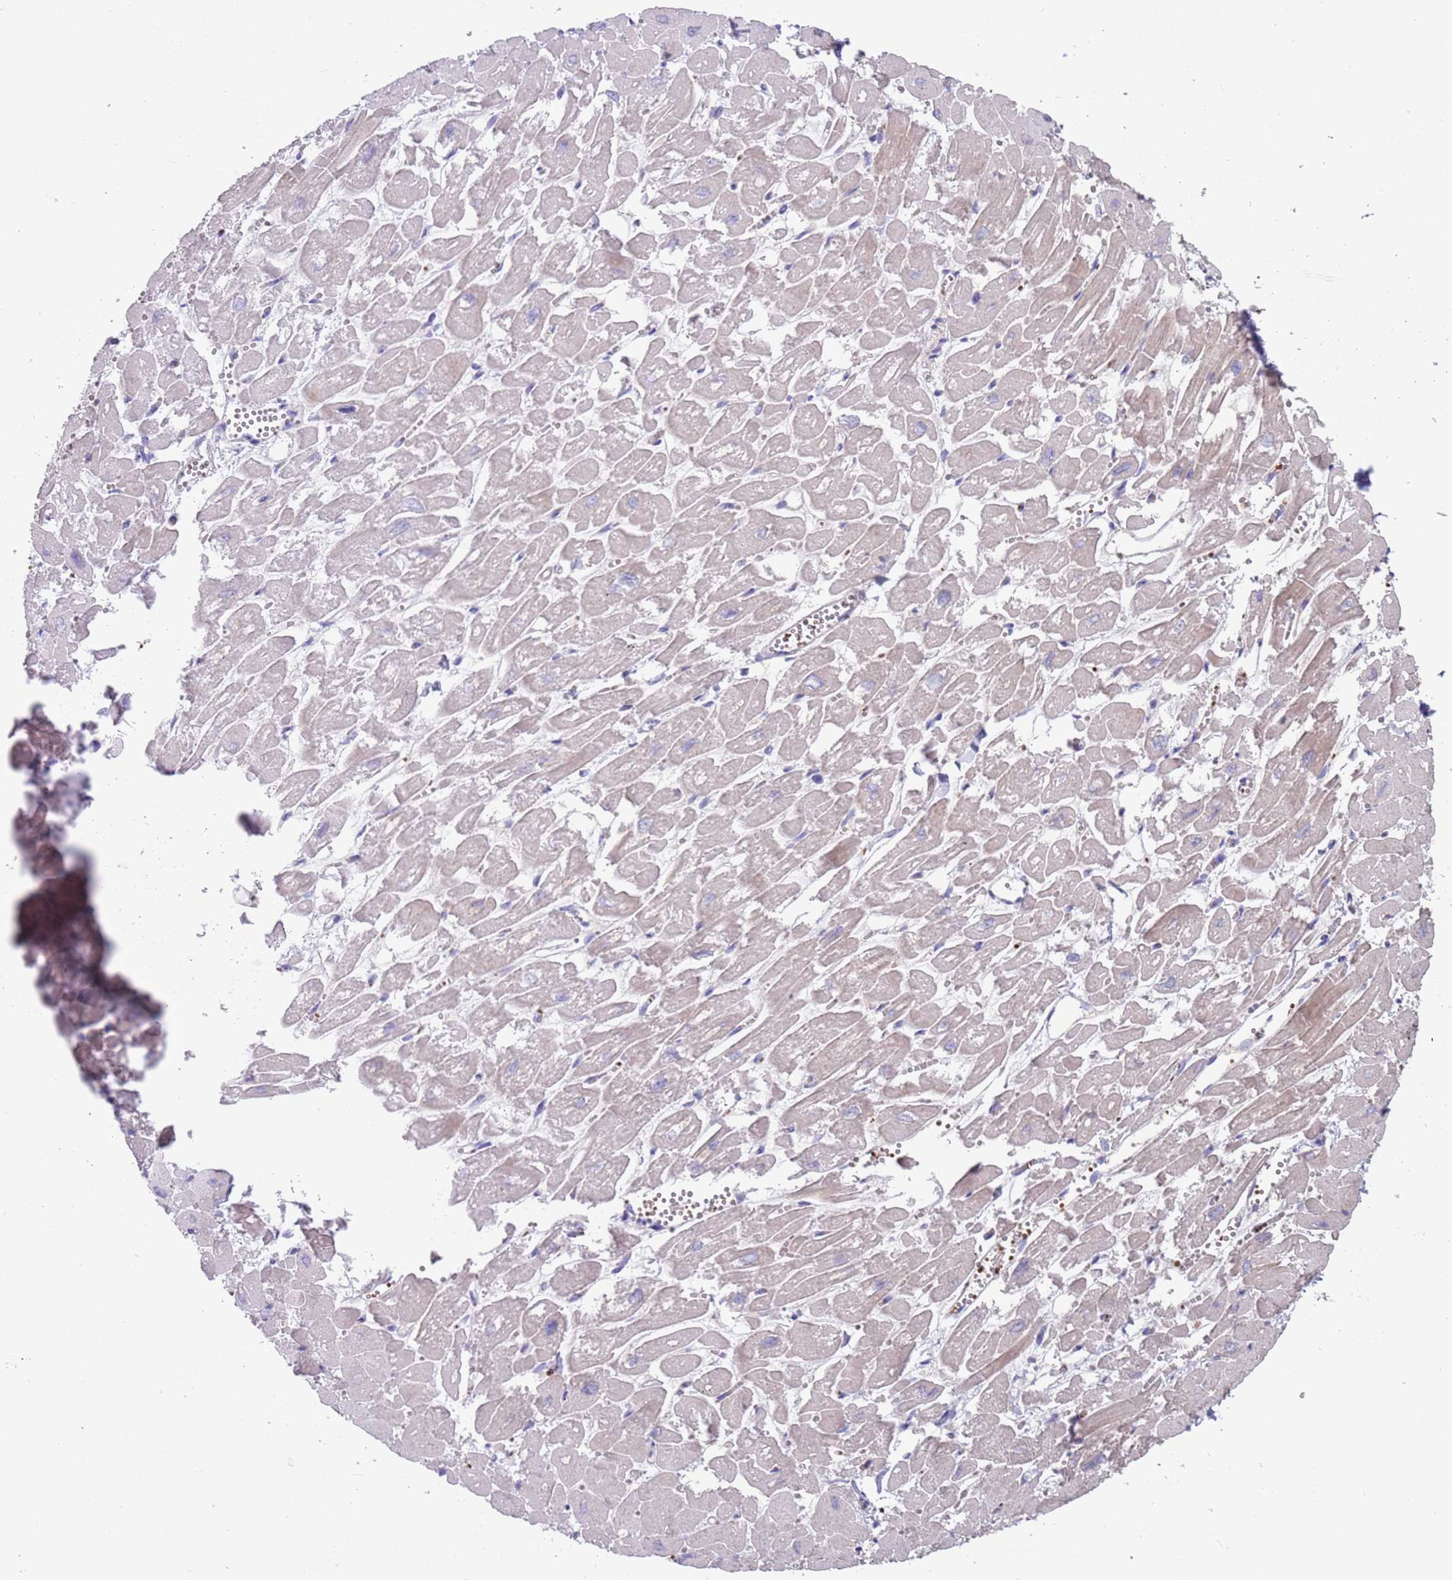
{"staining": {"intensity": "moderate", "quantity": "25%-75%", "location": "cytoplasmic/membranous"}, "tissue": "heart muscle", "cell_type": "Cardiomyocytes", "image_type": "normal", "snomed": [{"axis": "morphology", "description": "Normal tissue, NOS"}, {"axis": "topography", "description": "Heart"}], "caption": "Moderate cytoplasmic/membranous protein staining is identified in about 25%-75% of cardiomyocytes in heart muscle.", "gene": "ZNF14", "patient": {"sex": "male", "age": 54}}